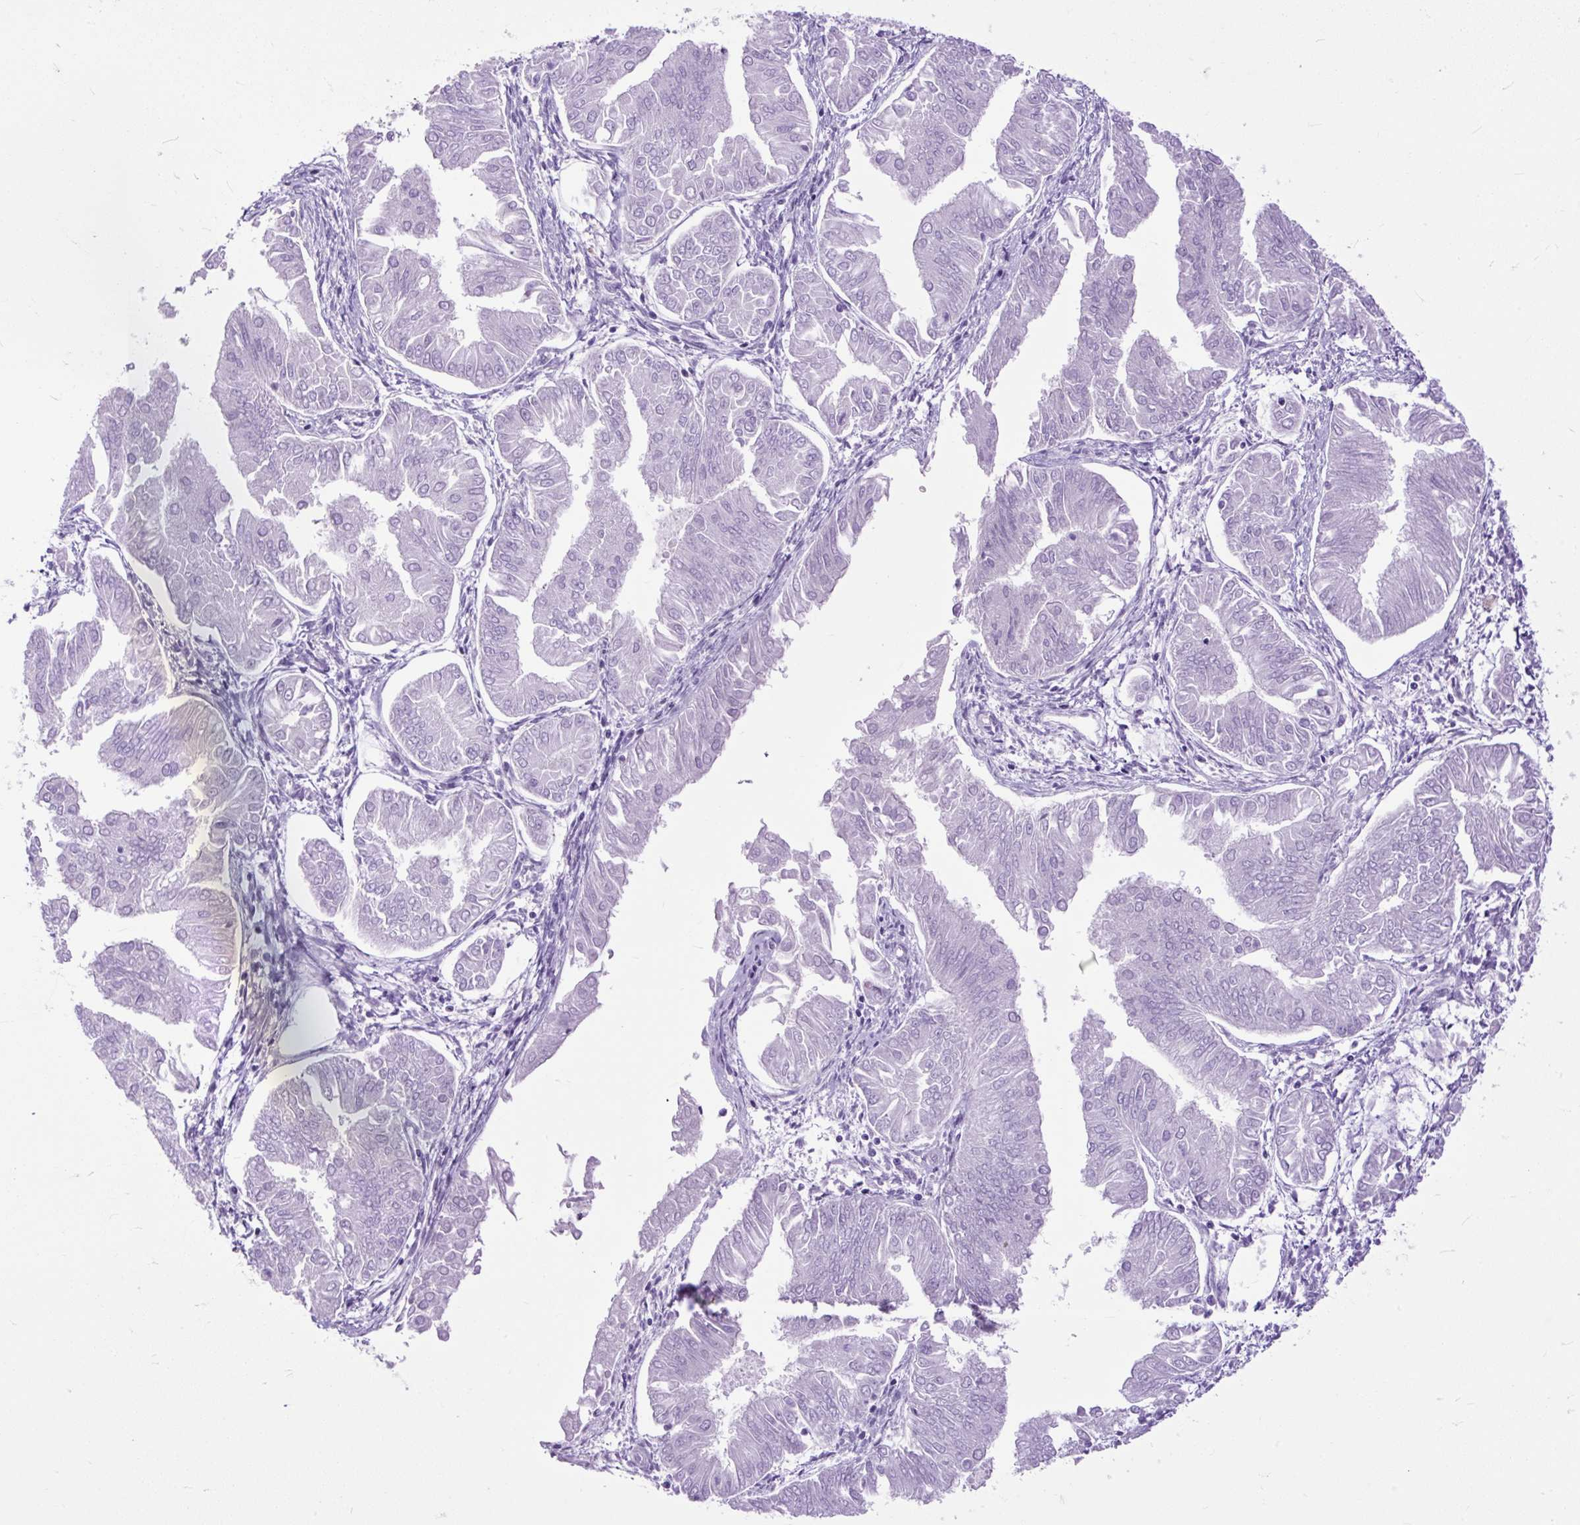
{"staining": {"intensity": "negative", "quantity": "none", "location": "none"}, "tissue": "endometrial cancer", "cell_type": "Tumor cells", "image_type": "cancer", "snomed": [{"axis": "morphology", "description": "Adenocarcinoma, NOS"}, {"axis": "topography", "description": "Endometrium"}], "caption": "Endometrial cancer (adenocarcinoma) was stained to show a protein in brown. There is no significant positivity in tumor cells.", "gene": "ZNF256", "patient": {"sex": "female", "age": 53}}